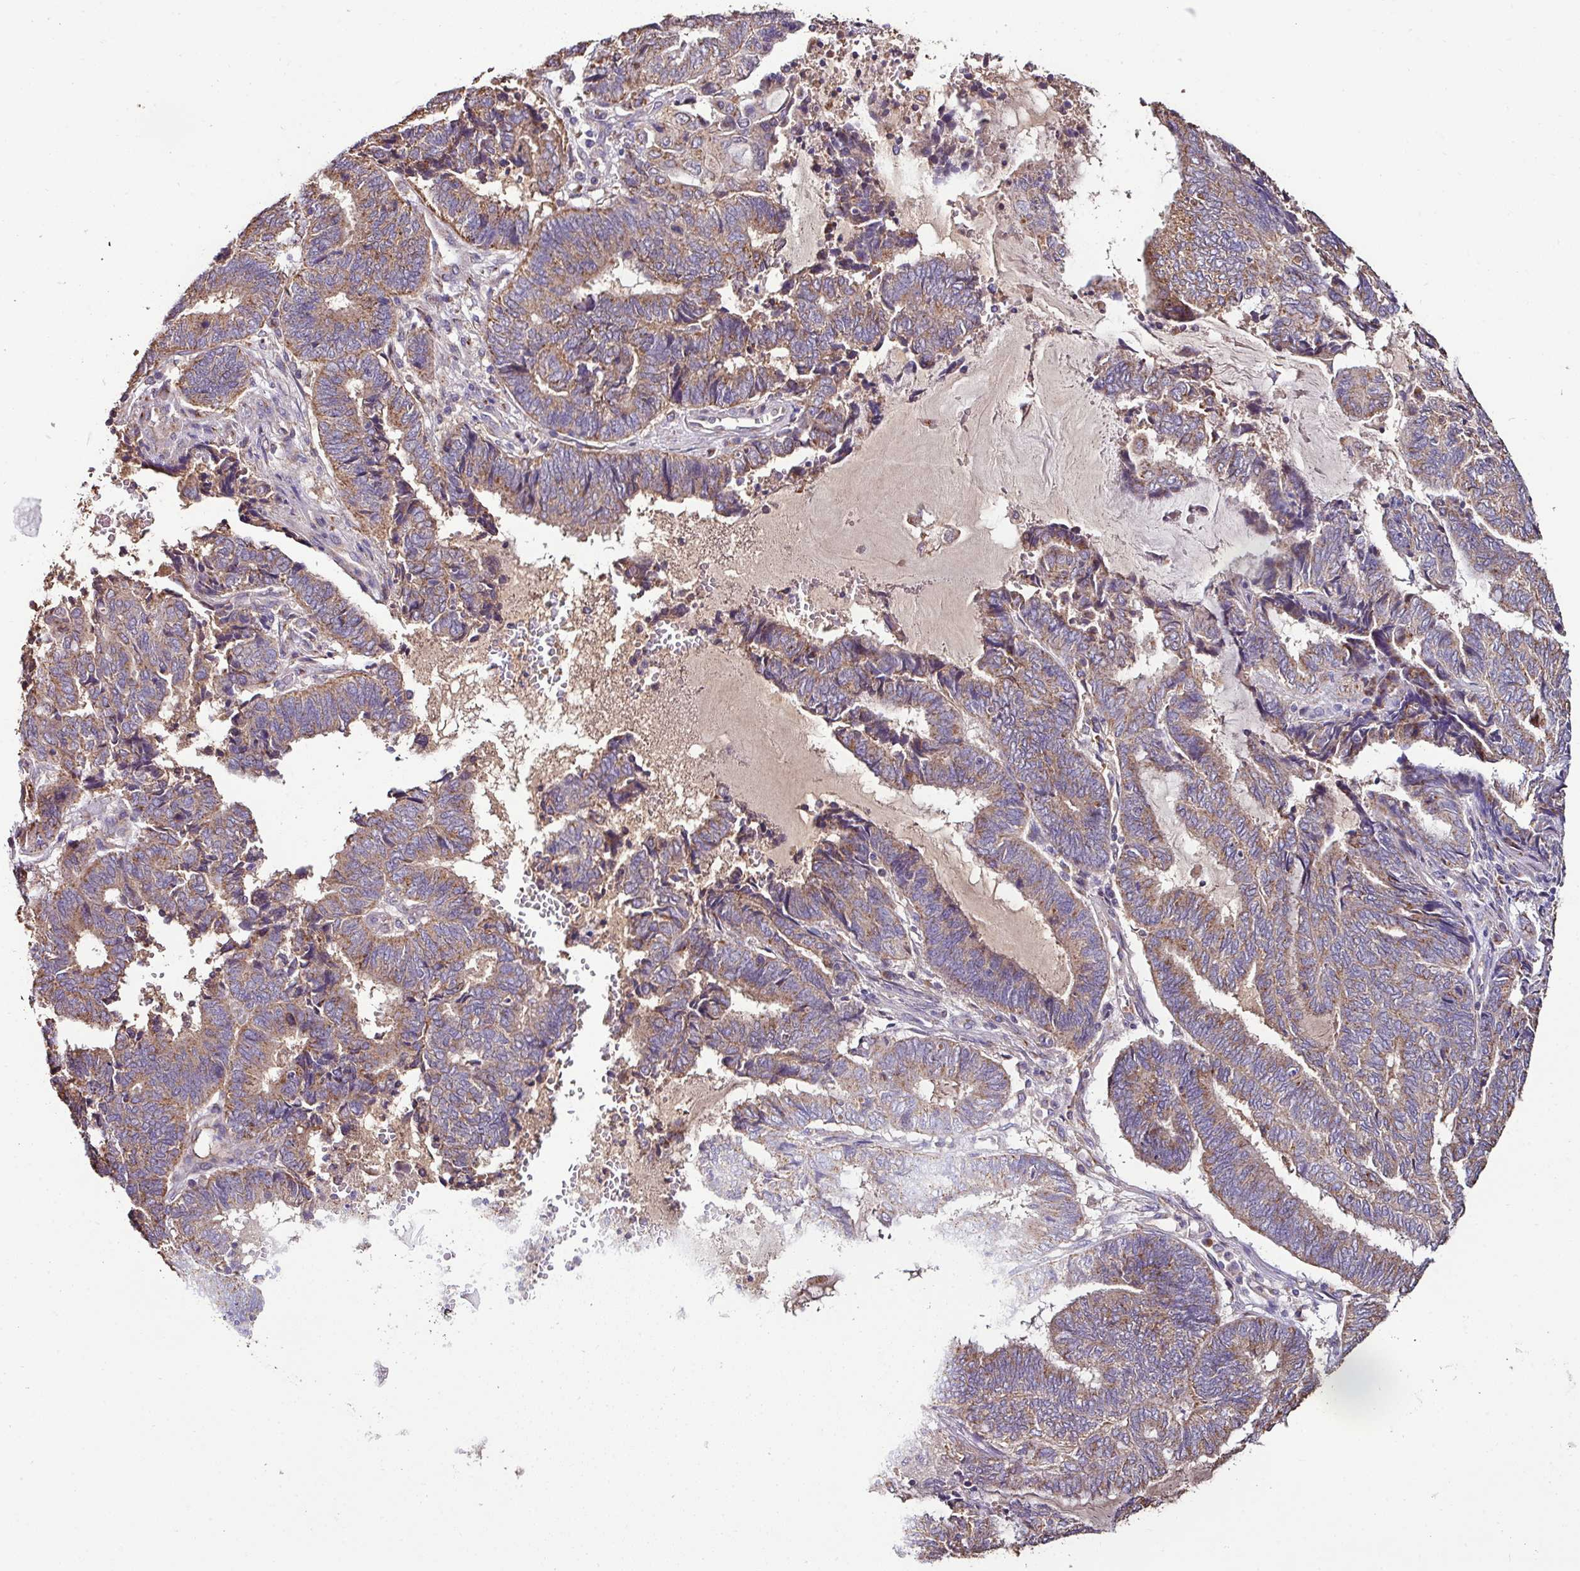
{"staining": {"intensity": "moderate", "quantity": ">75%", "location": "cytoplasmic/membranous"}, "tissue": "endometrial cancer", "cell_type": "Tumor cells", "image_type": "cancer", "snomed": [{"axis": "morphology", "description": "Adenocarcinoma, NOS"}, {"axis": "topography", "description": "Uterus"}, {"axis": "topography", "description": "Endometrium"}], "caption": "A photomicrograph of human endometrial cancer stained for a protein demonstrates moderate cytoplasmic/membranous brown staining in tumor cells. (Stains: DAB in brown, nuclei in blue, Microscopy: brightfield microscopy at high magnification).", "gene": "CPD", "patient": {"sex": "female", "age": 70}}